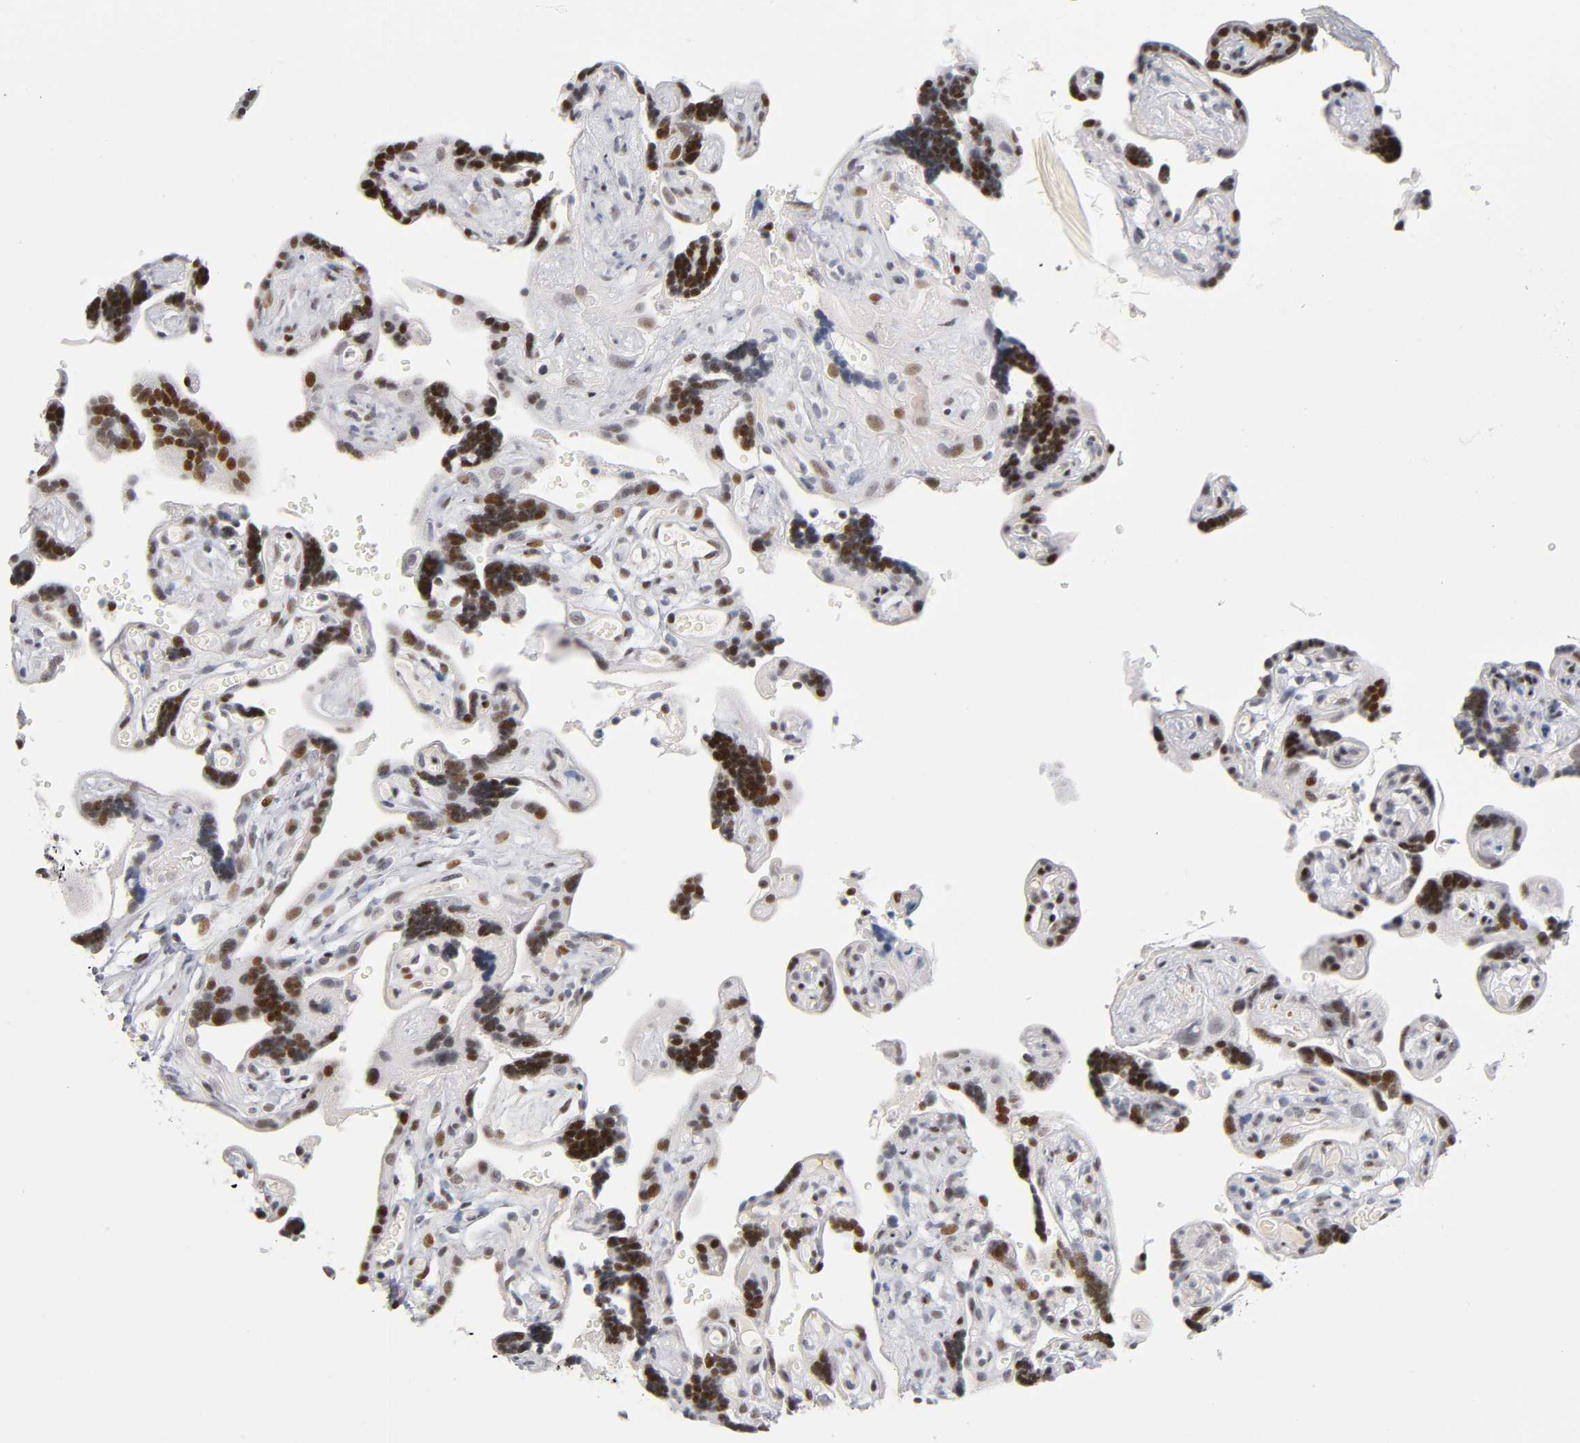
{"staining": {"intensity": "strong", "quantity": "25%-75%", "location": "nuclear"}, "tissue": "placenta", "cell_type": "Decidual cells", "image_type": "normal", "snomed": [{"axis": "morphology", "description": "Normal tissue, NOS"}, {"axis": "topography", "description": "Placenta"}], "caption": "Brown immunohistochemical staining in benign human placenta demonstrates strong nuclear expression in about 25%-75% of decidual cells. The staining is performed using DAB brown chromogen to label protein expression. The nuclei are counter-stained blue using hematoxylin.", "gene": "SP3", "patient": {"sex": "female", "age": 30}}